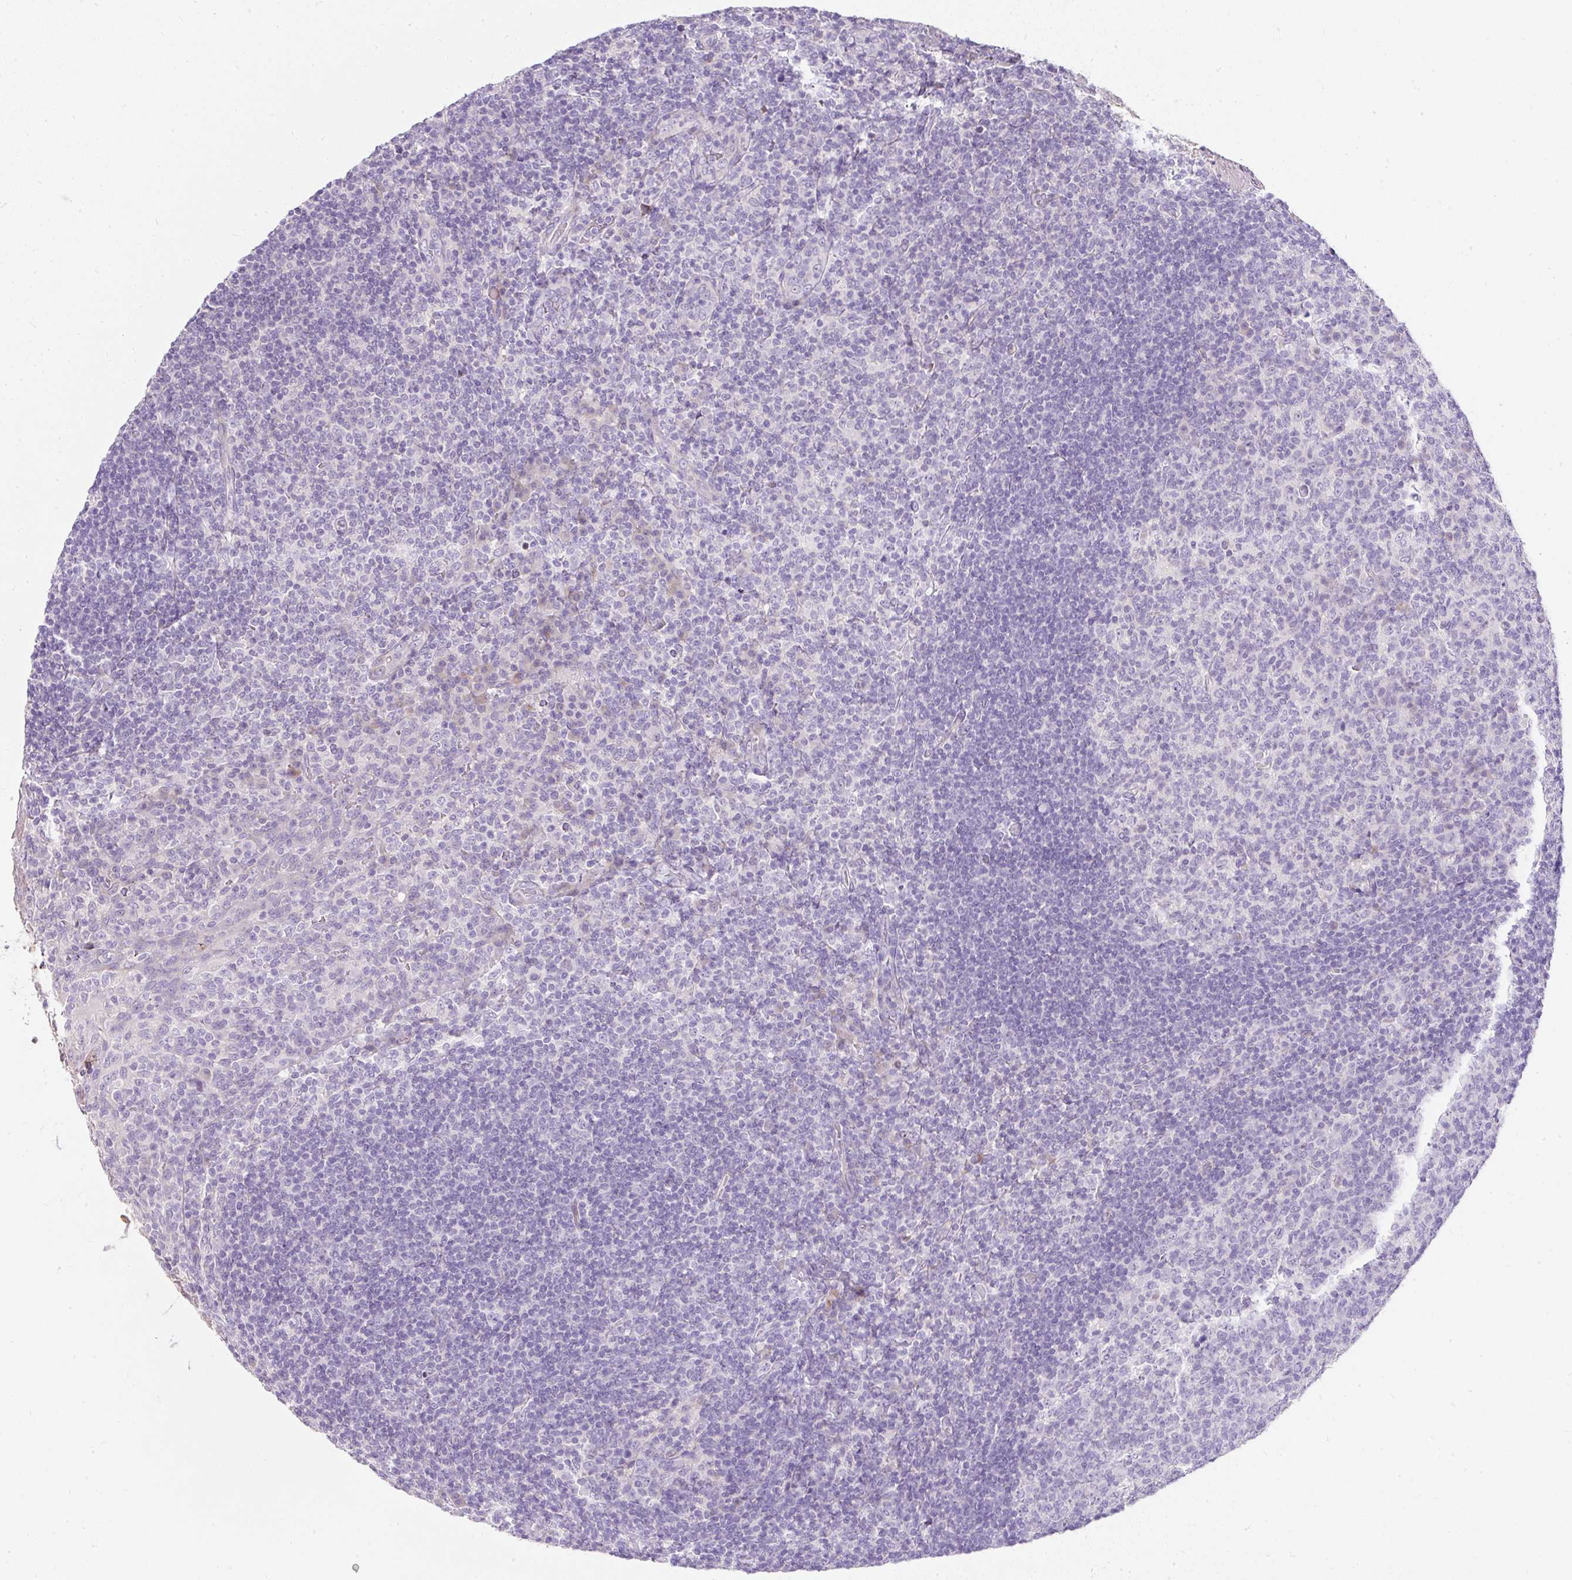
{"staining": {"intensity": "moderate", "quantity": "<25%", "location": "cytoplasmic/membranous"}, "tissue": "tonsil", "cell_type": "Germinal center cells", "image_type": "normal", "snomed": [{"axis": "morphology", "description": "Normal tissue, NOS"}, {"axis": "topography", "description": "Tonsil"}], "caption": "The histopathology image demonstrates immunohistochemical staining of unremarkable tonsil. There is moderate cytoplasmic/membranous staining is present in about <25% of germinal center cells. The protein is shown in brown color, while the nuclei are stained blue.", "gene": "DTX4", "patient": {"sex": "female", "age": 10}}